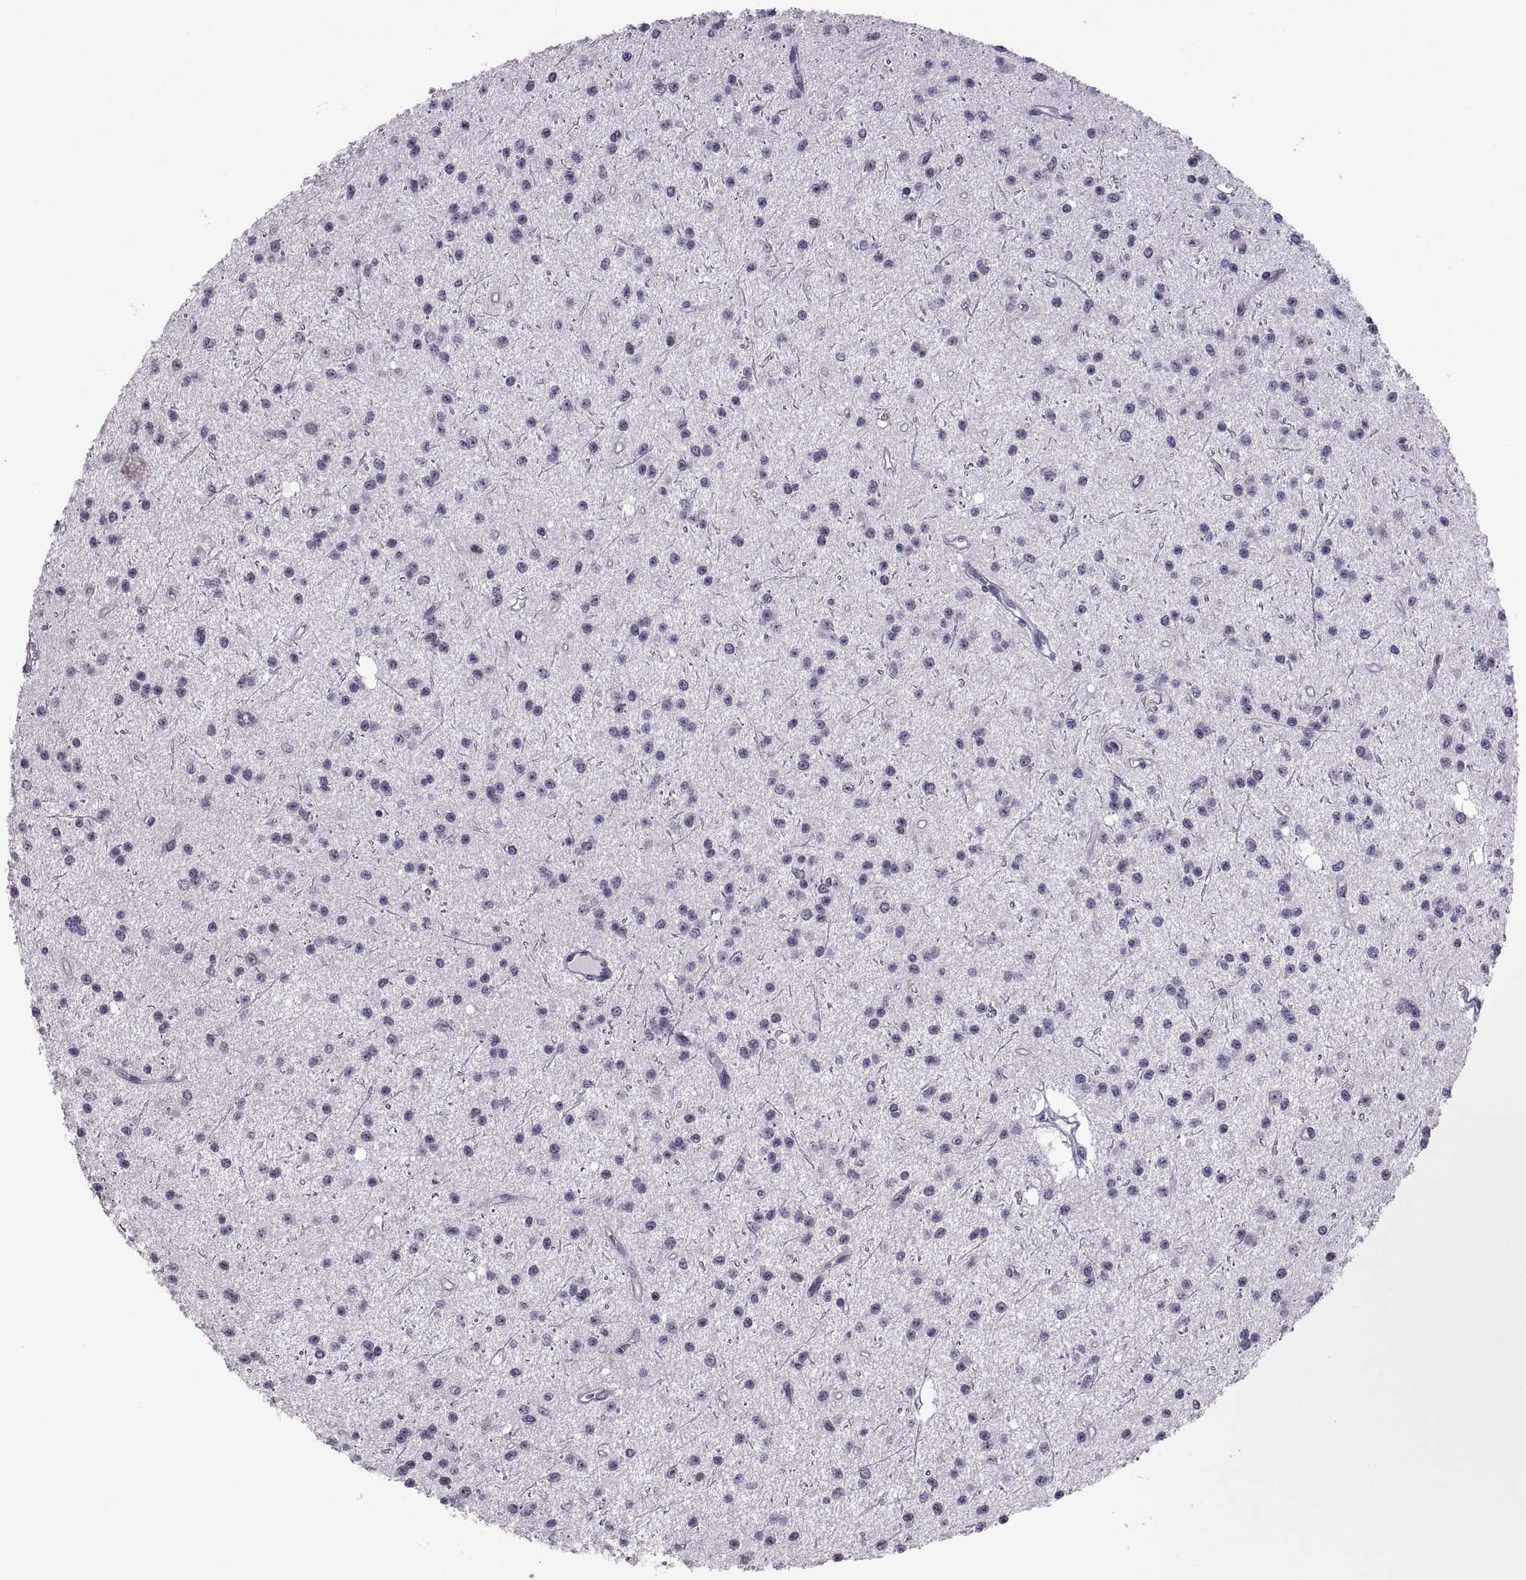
{"staining": {"intensity": "negative", "quantity": "none", "location": "none"}, "tissue": "glioma", "cell_type": "Tumor cells", "image_type": "cancer", "snomed": [{"axis": "morphology", "description": "Glioma, malignant, Low grade"}, {"axis": "topography", "description": "Brain"}], "caption": "DAB (3,3'-diaminobenzidine) immunohistochemical staining of human glioma demonstrates no significant staining in tumor cells.", "gene": "KRT77", "patient": {"sex": "male", "age": 27}}